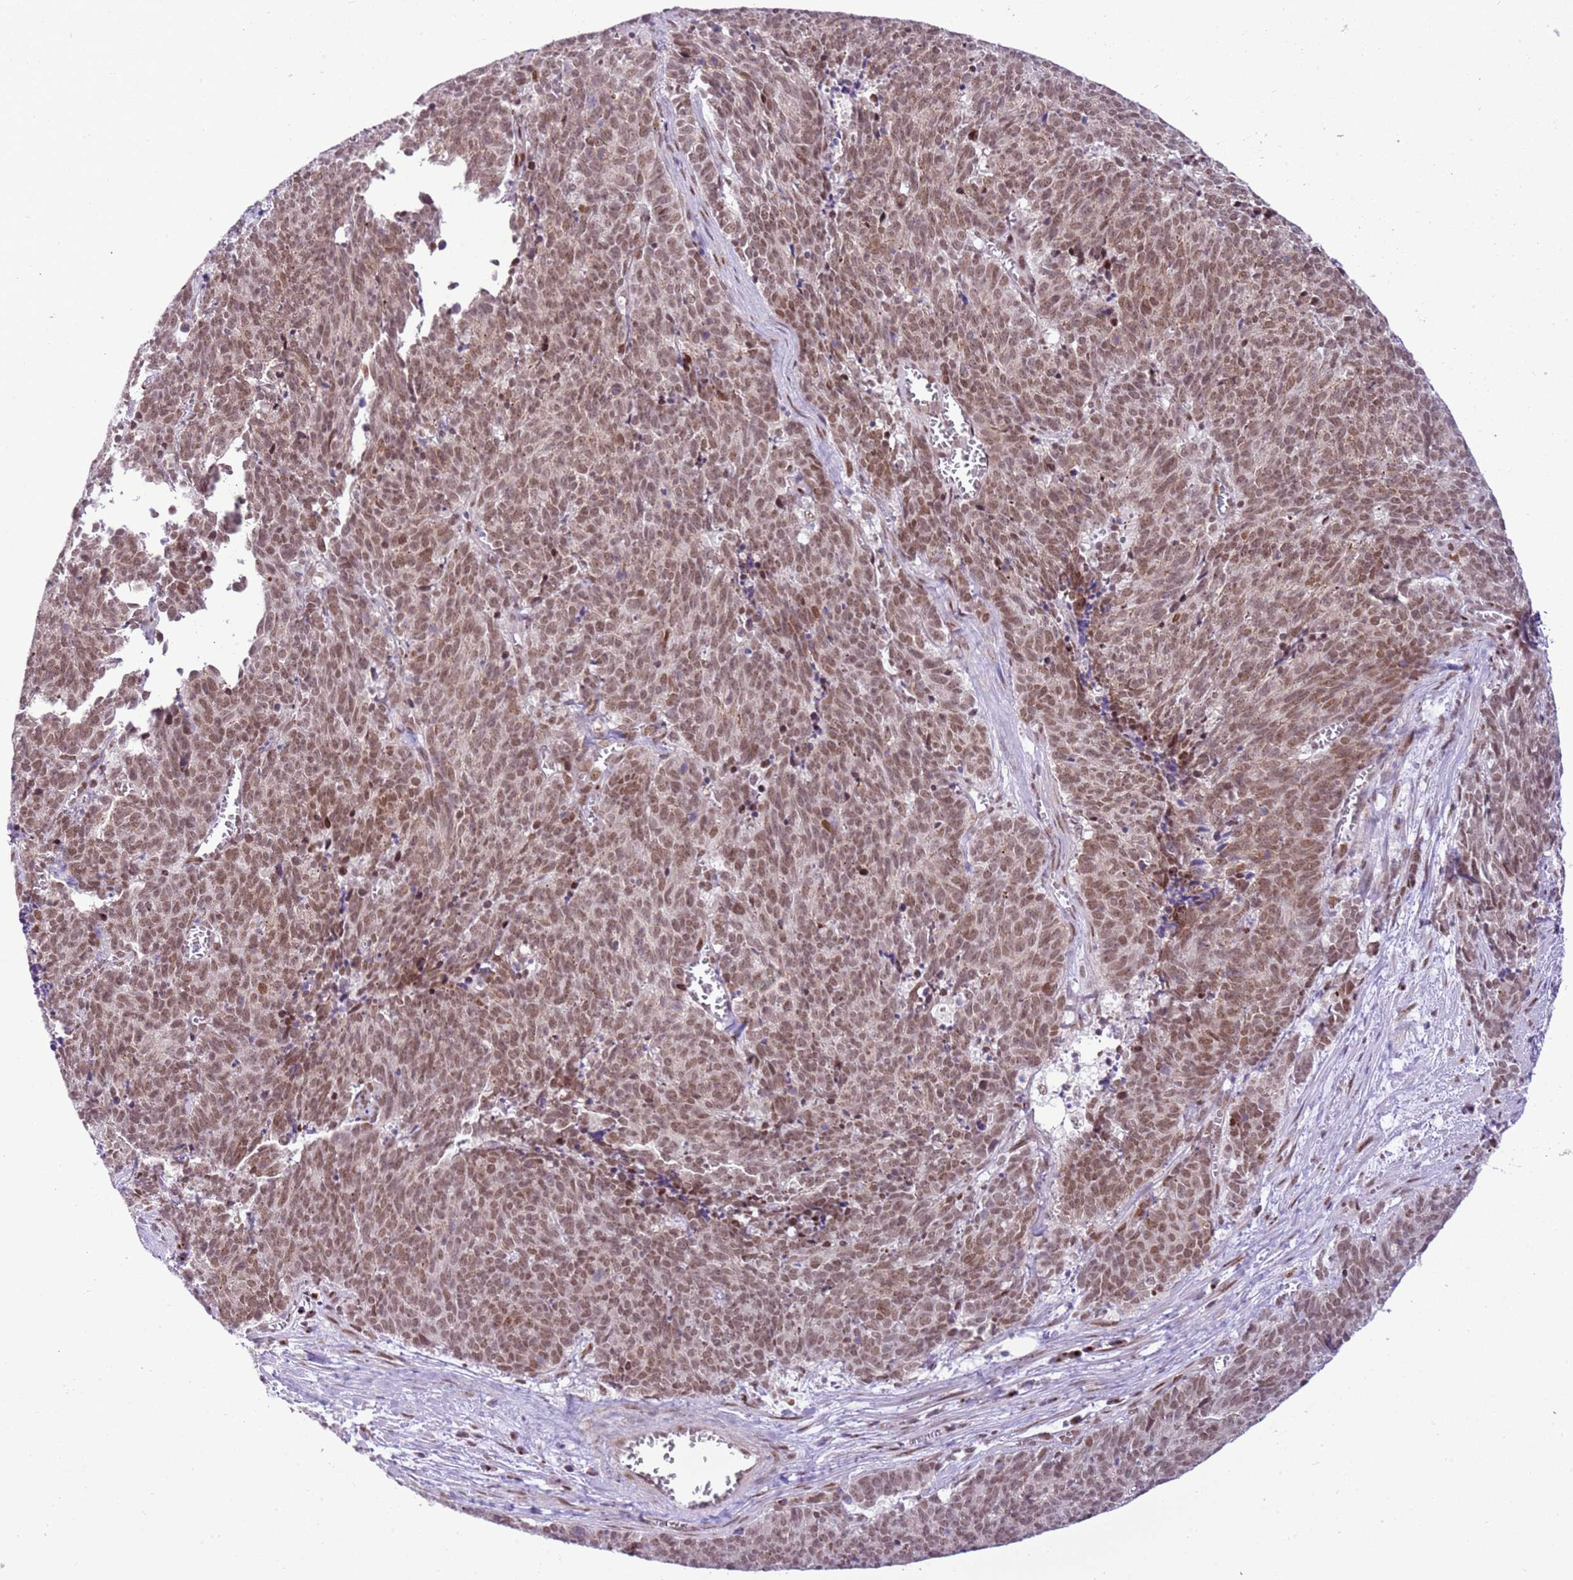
{"staining": {"intensity": "moderate", "quantity": ">75%", "location": "nuclear"}, "tissue": "cervical cancer", "cell_type": "Tumor cells", "image_type": "cancer", "snomed": [{"axis": "morphology", "description": "Squamous cell carcinoma, NOS"}, {"axis": "topography", "description": "Cervix"}], "caption": "Cervical squamous cell carcinoma was stained to show a protein in brown. There is medium levels of moderate nuclear positivity in about >75% of tumor cells. Using DAB (3,3'-diaminobenzidine) (brown) and hematoxylin (blue) stains, captured at high magnification using brightfield microscopy.", "gene": "NACC2", "patient": {"sex": "female", "age": 29}}